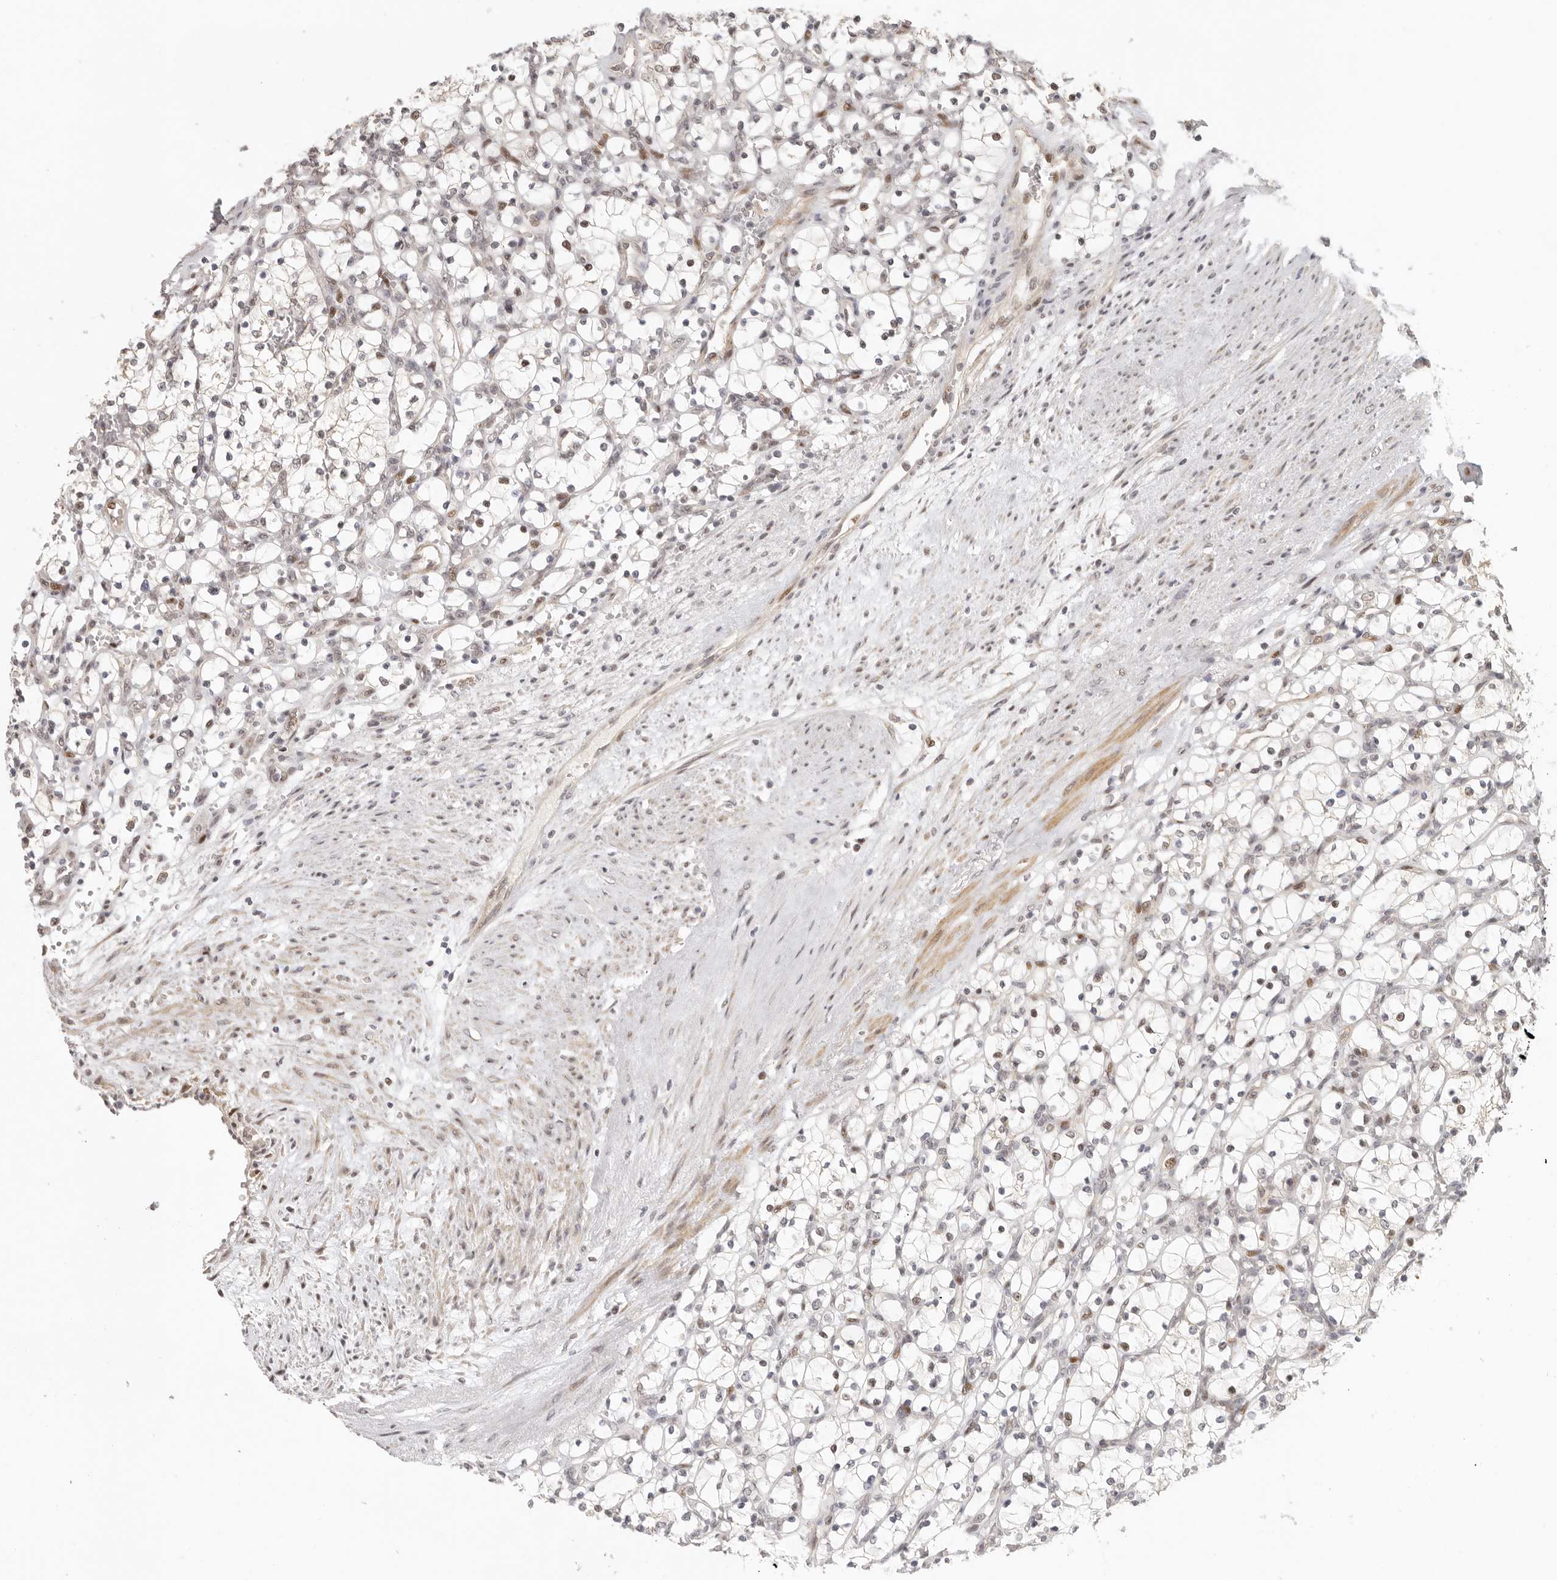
{"staining": {"intensity": "moderate", "quantity": "<25%", "location": "nuclear"}, "tissue": "renal cancer", "cell_type": "Tumor cells", "image_type": "cancer", "snomed": [{"axis": "morphology", "description": "Adenocarcinoma, NOS"}, {"axis": "topography", "description": "Kidney"}], "caption": "There is low levels of moderate nuclear positivity in tumor cells of renal cancer (adenocarcinoma), as demonstrated by immunohistochemical staining (brown color).", "gene": "GPBP1L1", "patient": {"sex": "female", "age": 69}}